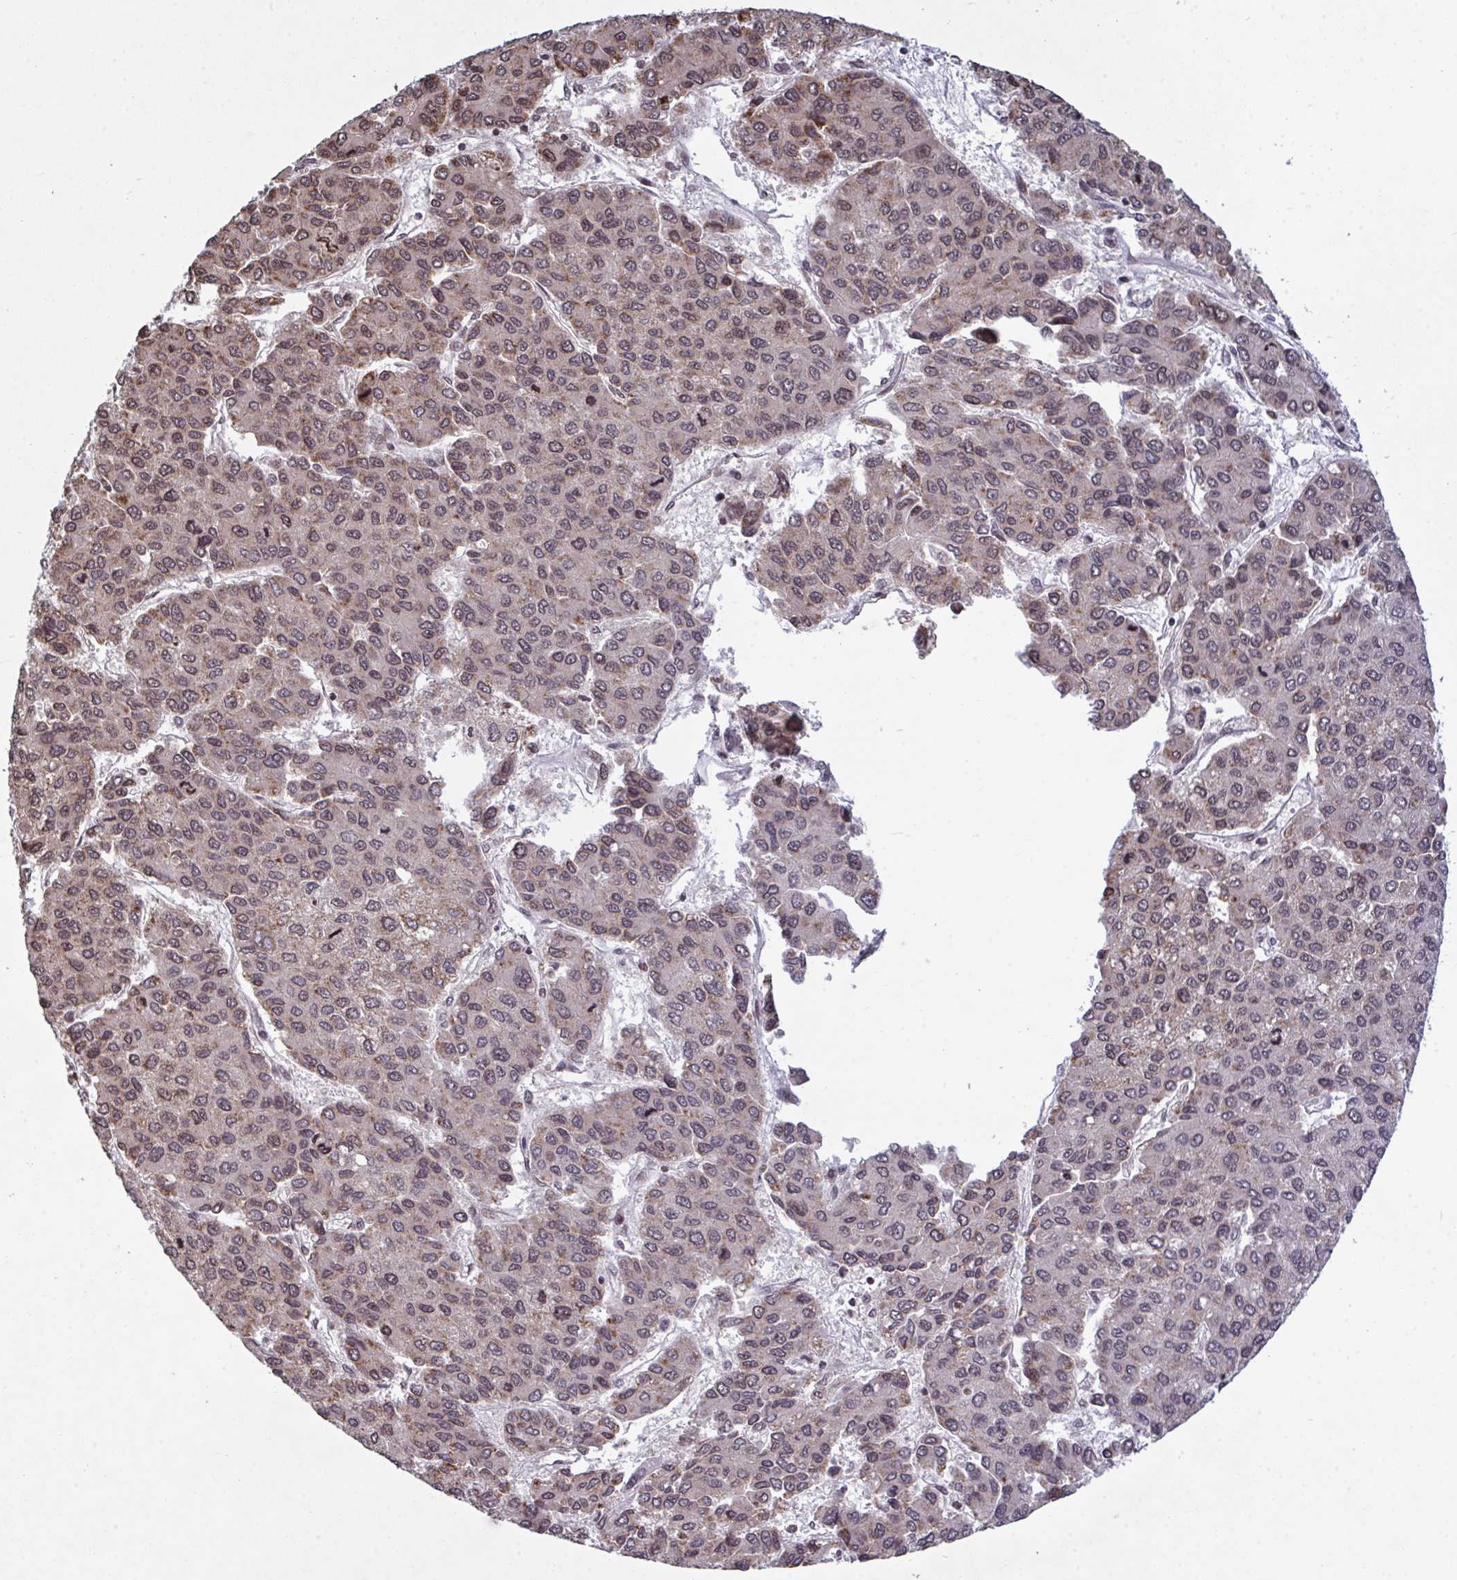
{"staining": {"intensity": "weak", "quantity": "25%-75%", "location": "cytoplasmic/membranous,nuclear"}, "tissue": "liver cancer", "cell_type": "Tumor cells", "image_type": "cancer", "snomed": [{"axis": "morphology", "description": "Carcinoma, Hepatocellular, NOS"}, {"axis": "topography", "description": "Liver"}], "caption": "Liver cancer stained for a protein displays weak cytoplasmic/membranous and nuclear positivity in tumor cells.", "gene": "UXT", "patient": {"sex": "female", "age": 66}}